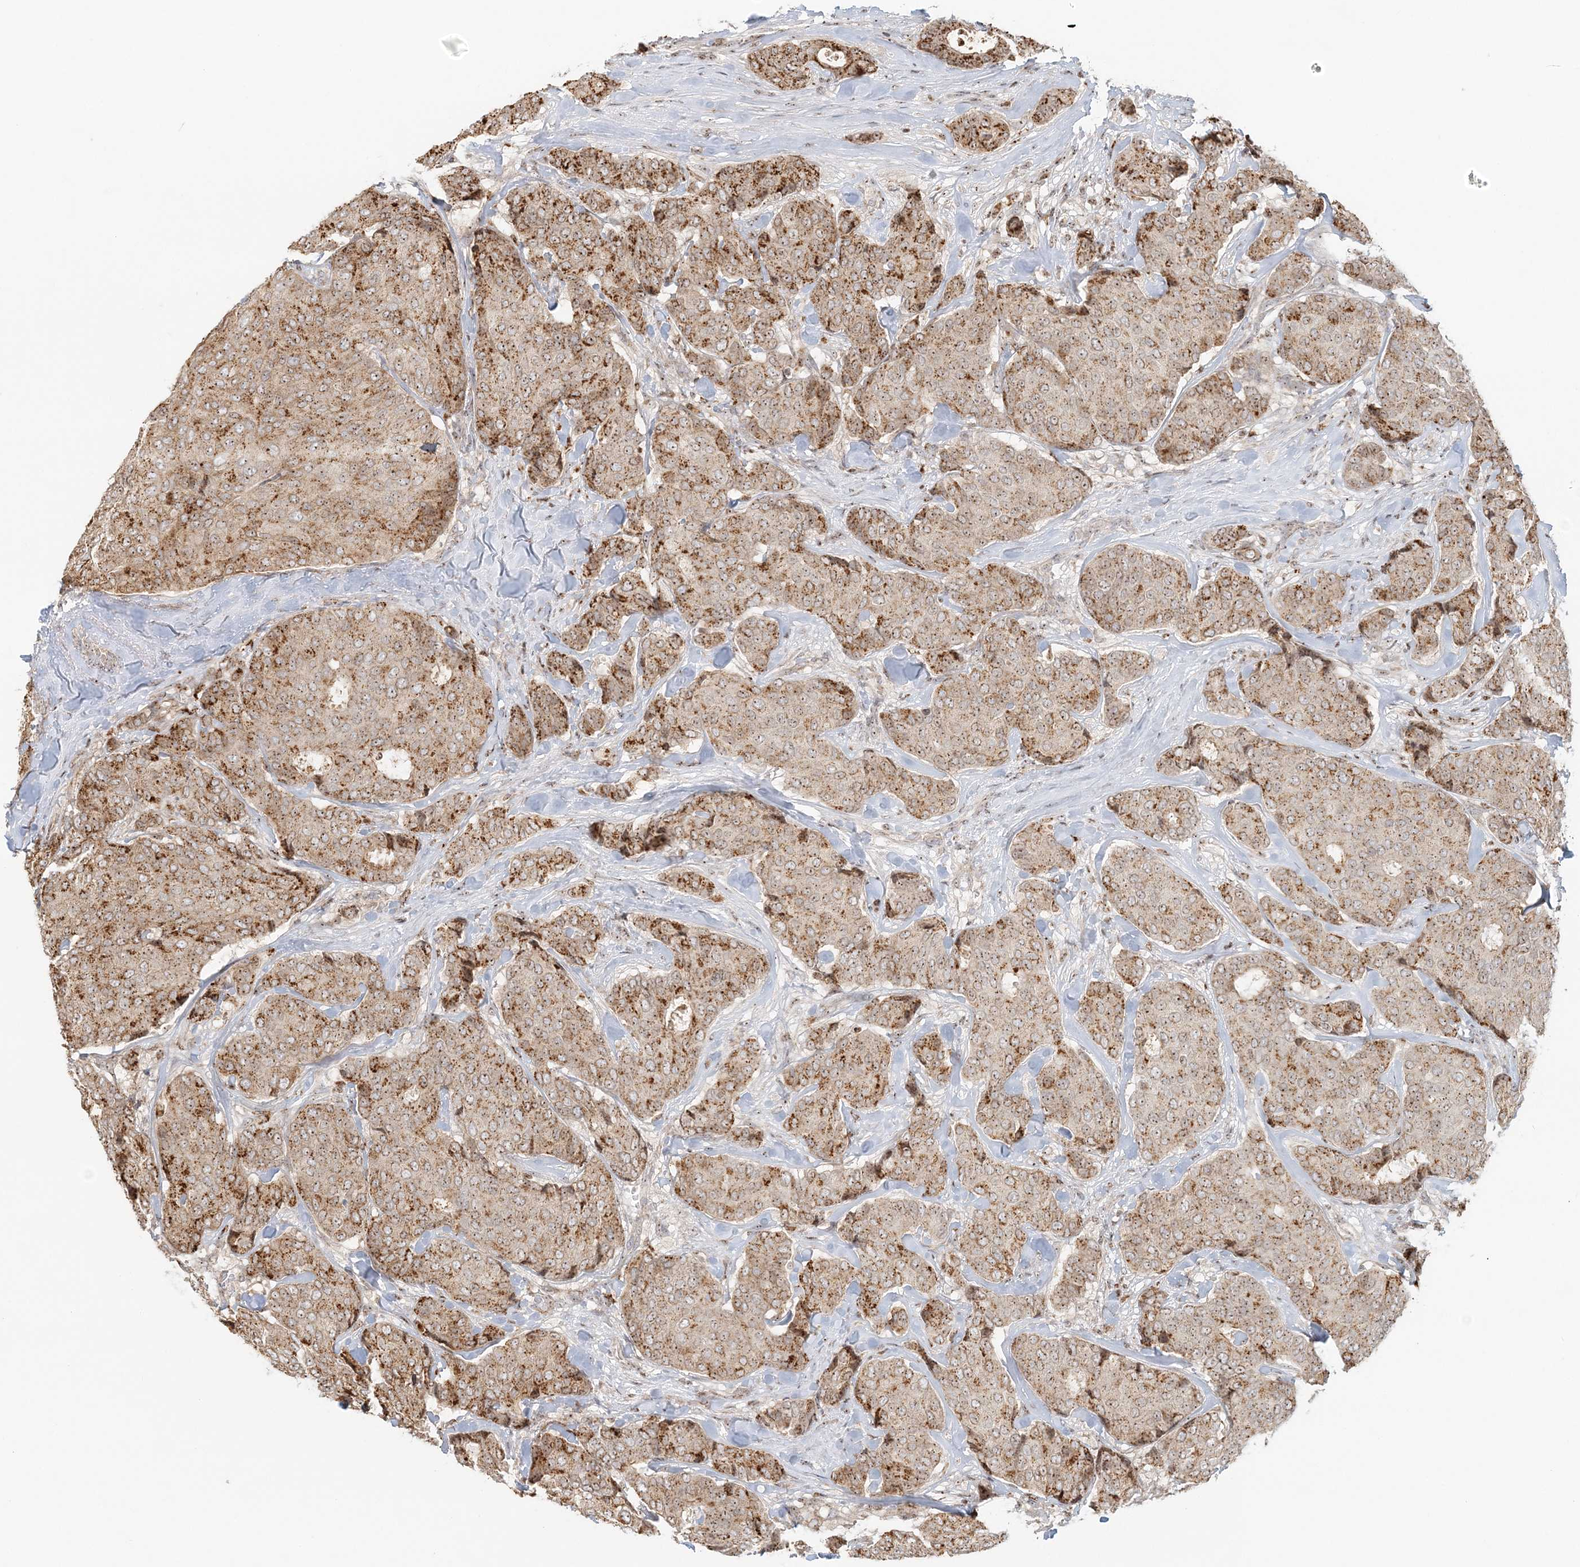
{"staining": {"intensity": "moderate", "quantity": ">75%", "location": "cytoplasmic/membranous,nuclear"}, "tissue": "breast cancer", "cell_type": "Tumor cells", "image_type": "cancer", "snomed": [{"axis": "morphology", "description": "Duct carcinoma"}, {"axis": "topography", "description": "Breast"}], "caption": "Protein expression analysis of human infiltrating ductal carcinoma (breast) reveals moderate cytoplasmic/membranous and nuclear staining in about >75% of tumor cells. Ihc stains the protein in brown and the nuclei are stained blue.", "gene": "UBE2F", "patient": {"sex": "female", "age": 75}}